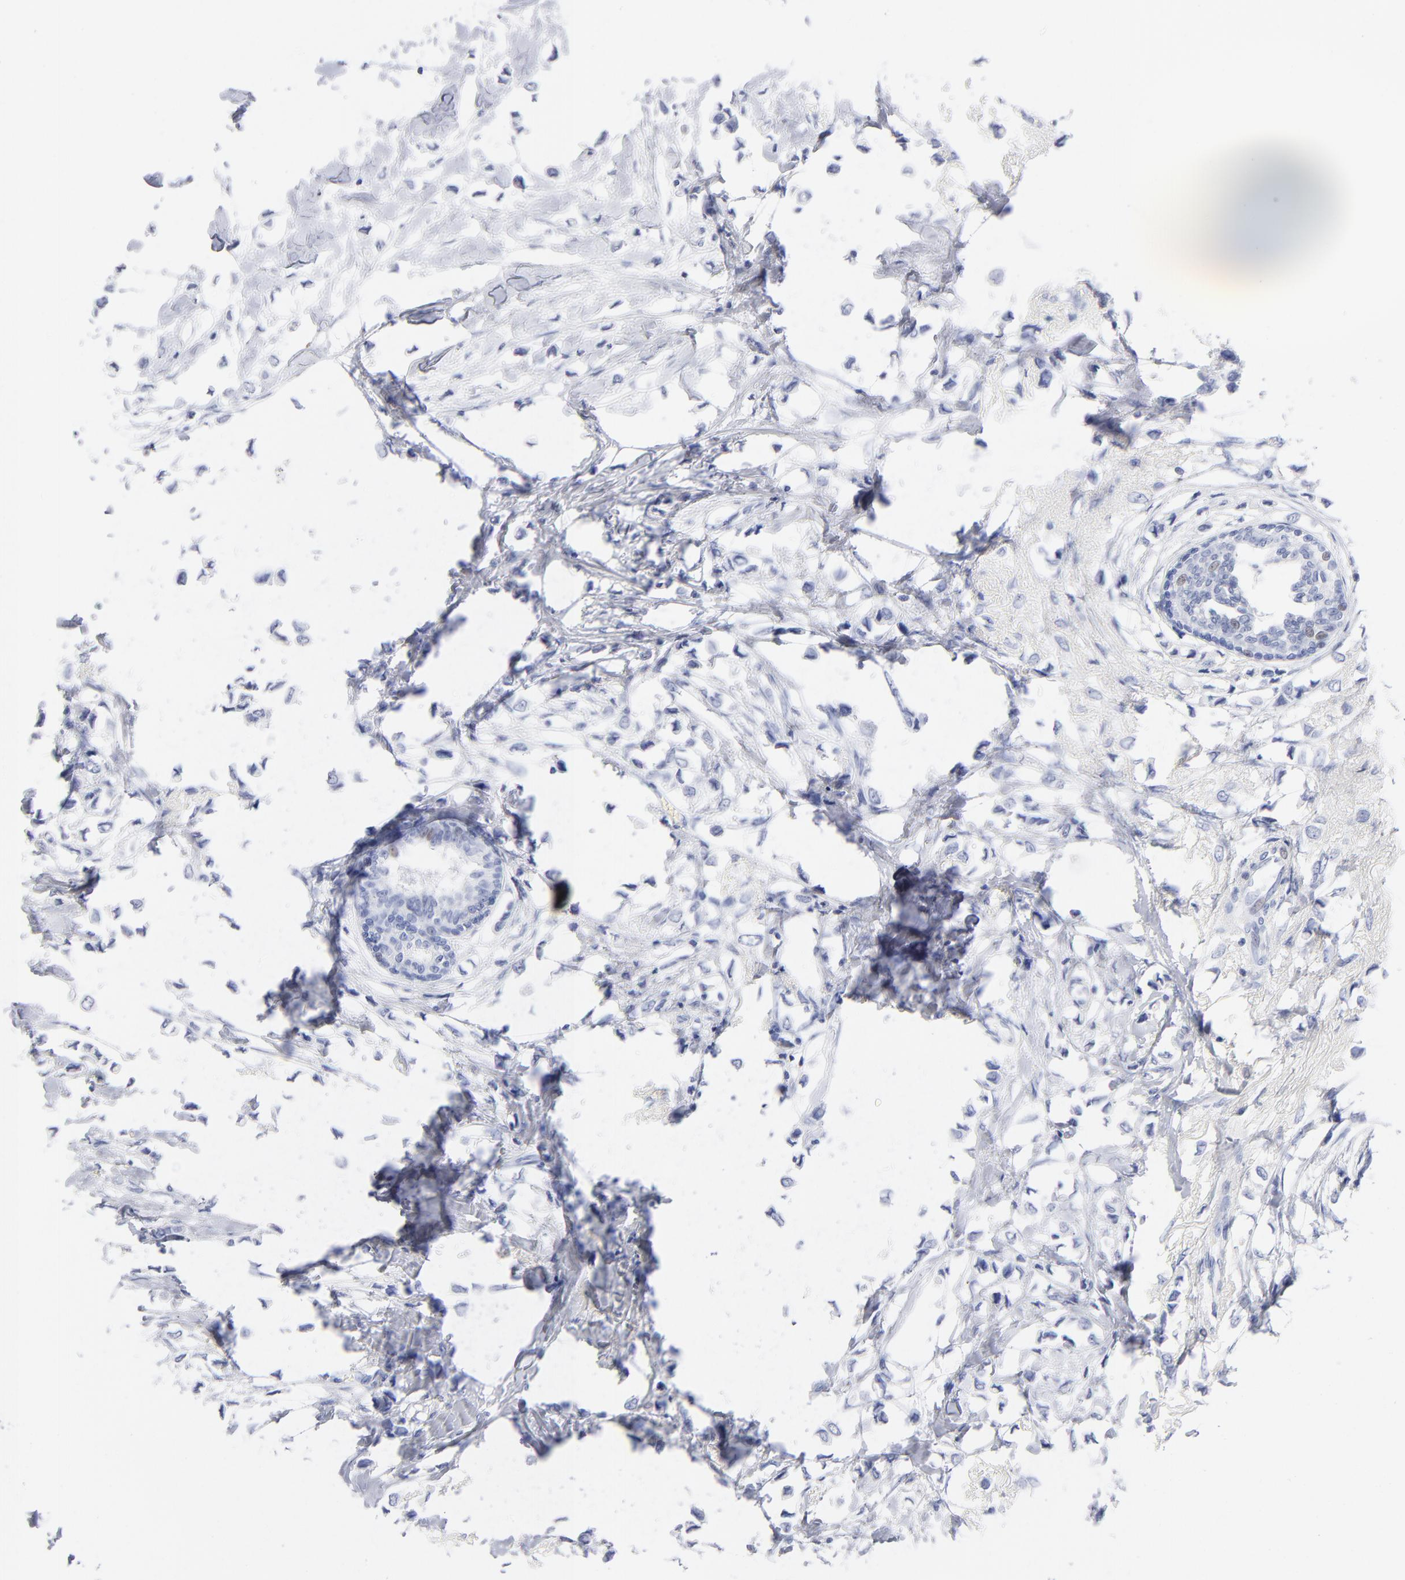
{"staining": {"intensity": "negative", "quantity": "none", "location": "none"}, "tissue": "breast cancer", "cell_type": "Tumor cells", "image_type": "cancer", "snomed": [{"axis": "morphology", "description": "Lobular carcinoma"}, {"axis": "topography", "description": "Breast"}], "caption": "This is an immunohistochemistry image of human breast cancer. There is no staining in tumor cells.", "gene": "ARG1", "patient": {"sex": "female", "age": 51}}